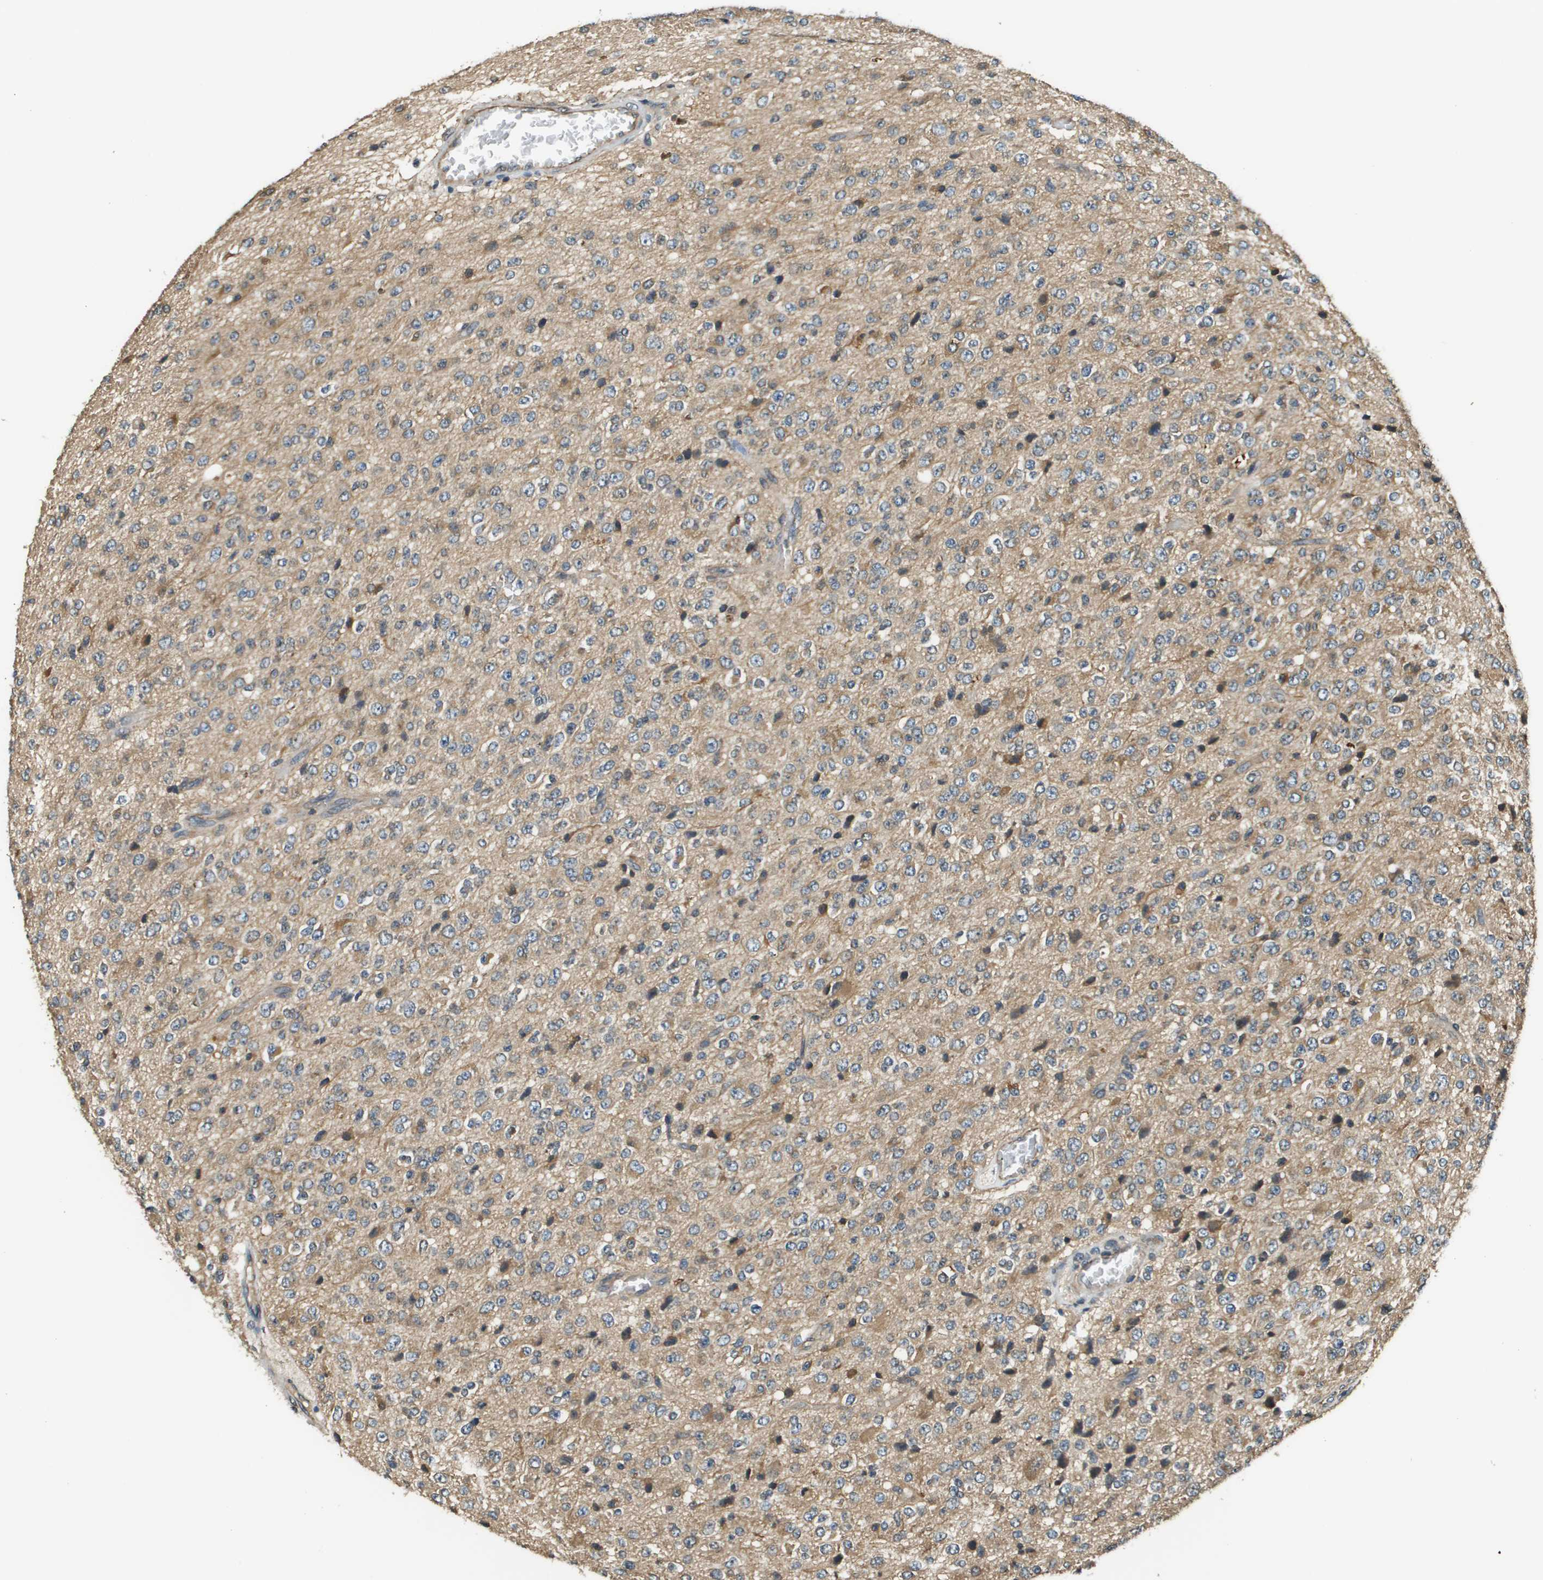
{"staining": {"intensity": "weak", "quantity": "25%-75%", "location": "cytoplasmic/membranous"}, "tissue": "glioma", "cell_type": "Tumor cells", "image_type": "cancer", "snomed": [{"axis": "morphology", "description": "Glioma, malignant, High grade"}, {"axis": "topography", "description": "pancreas cauda"}], "caption": "Weak cytoplasmic/membranous positivity is seen in approximately 25%-75% of tumor cells in malignant high-grade glioma. Nuclei are stained in blue.", "gene": "SEC62", "patient": {"sex": "male", "age": 60}}